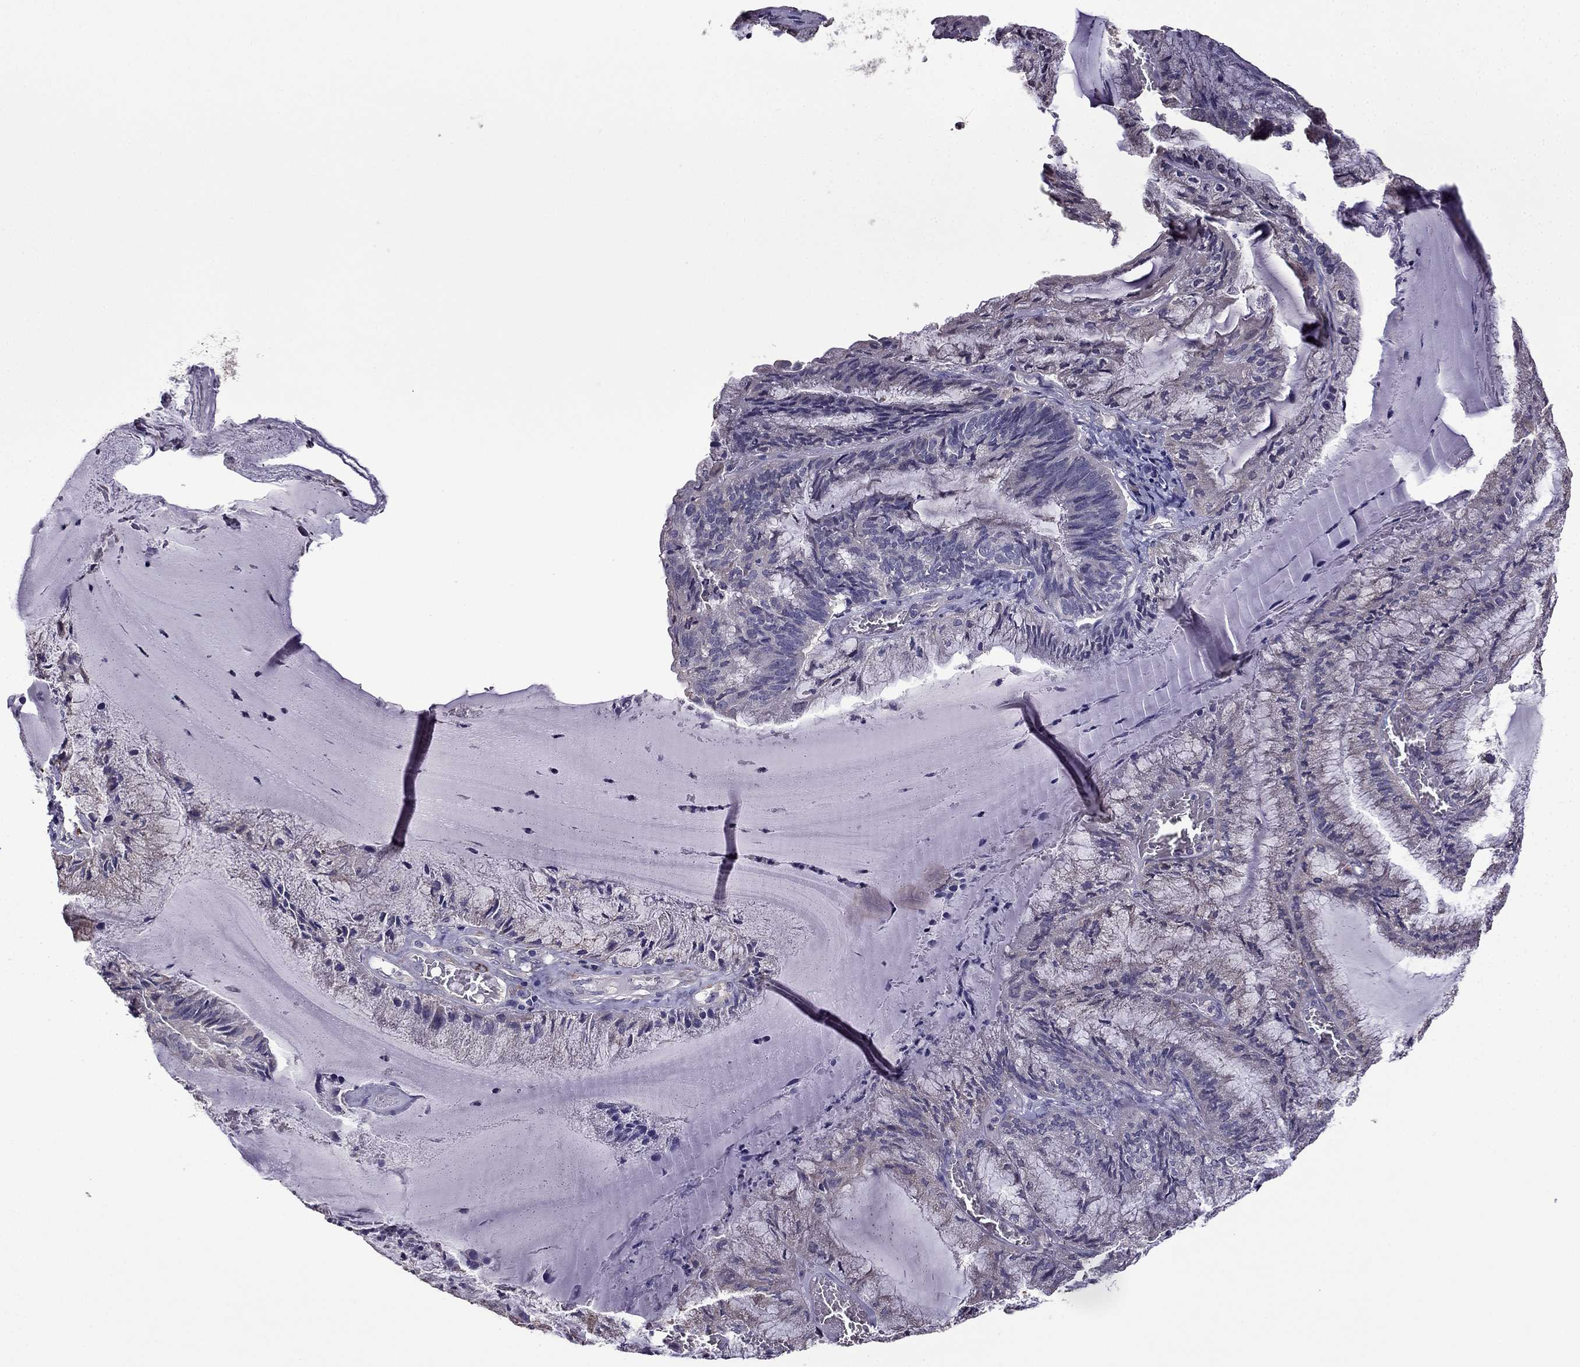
{"staining": {"intensity": "negative", "quantity": "none", "location": "none"}, "tissue": "endometrial cancer", "cell_type": "Tumor cells", "image_type": "cancer", "snomed": [{"axis": "morphology", "description": "Carcinoma, NOS"}, {"axis": "topography", "description": "Endometrium"}], "caption": "High power microscopy histopathology image of an immunohistochemistry (IHC) micrograph of endometrial cancer, revealing no significant positivity in tumor cells.", "gene": "CDH9", "patient": {"sex": "female", "age": 62}}